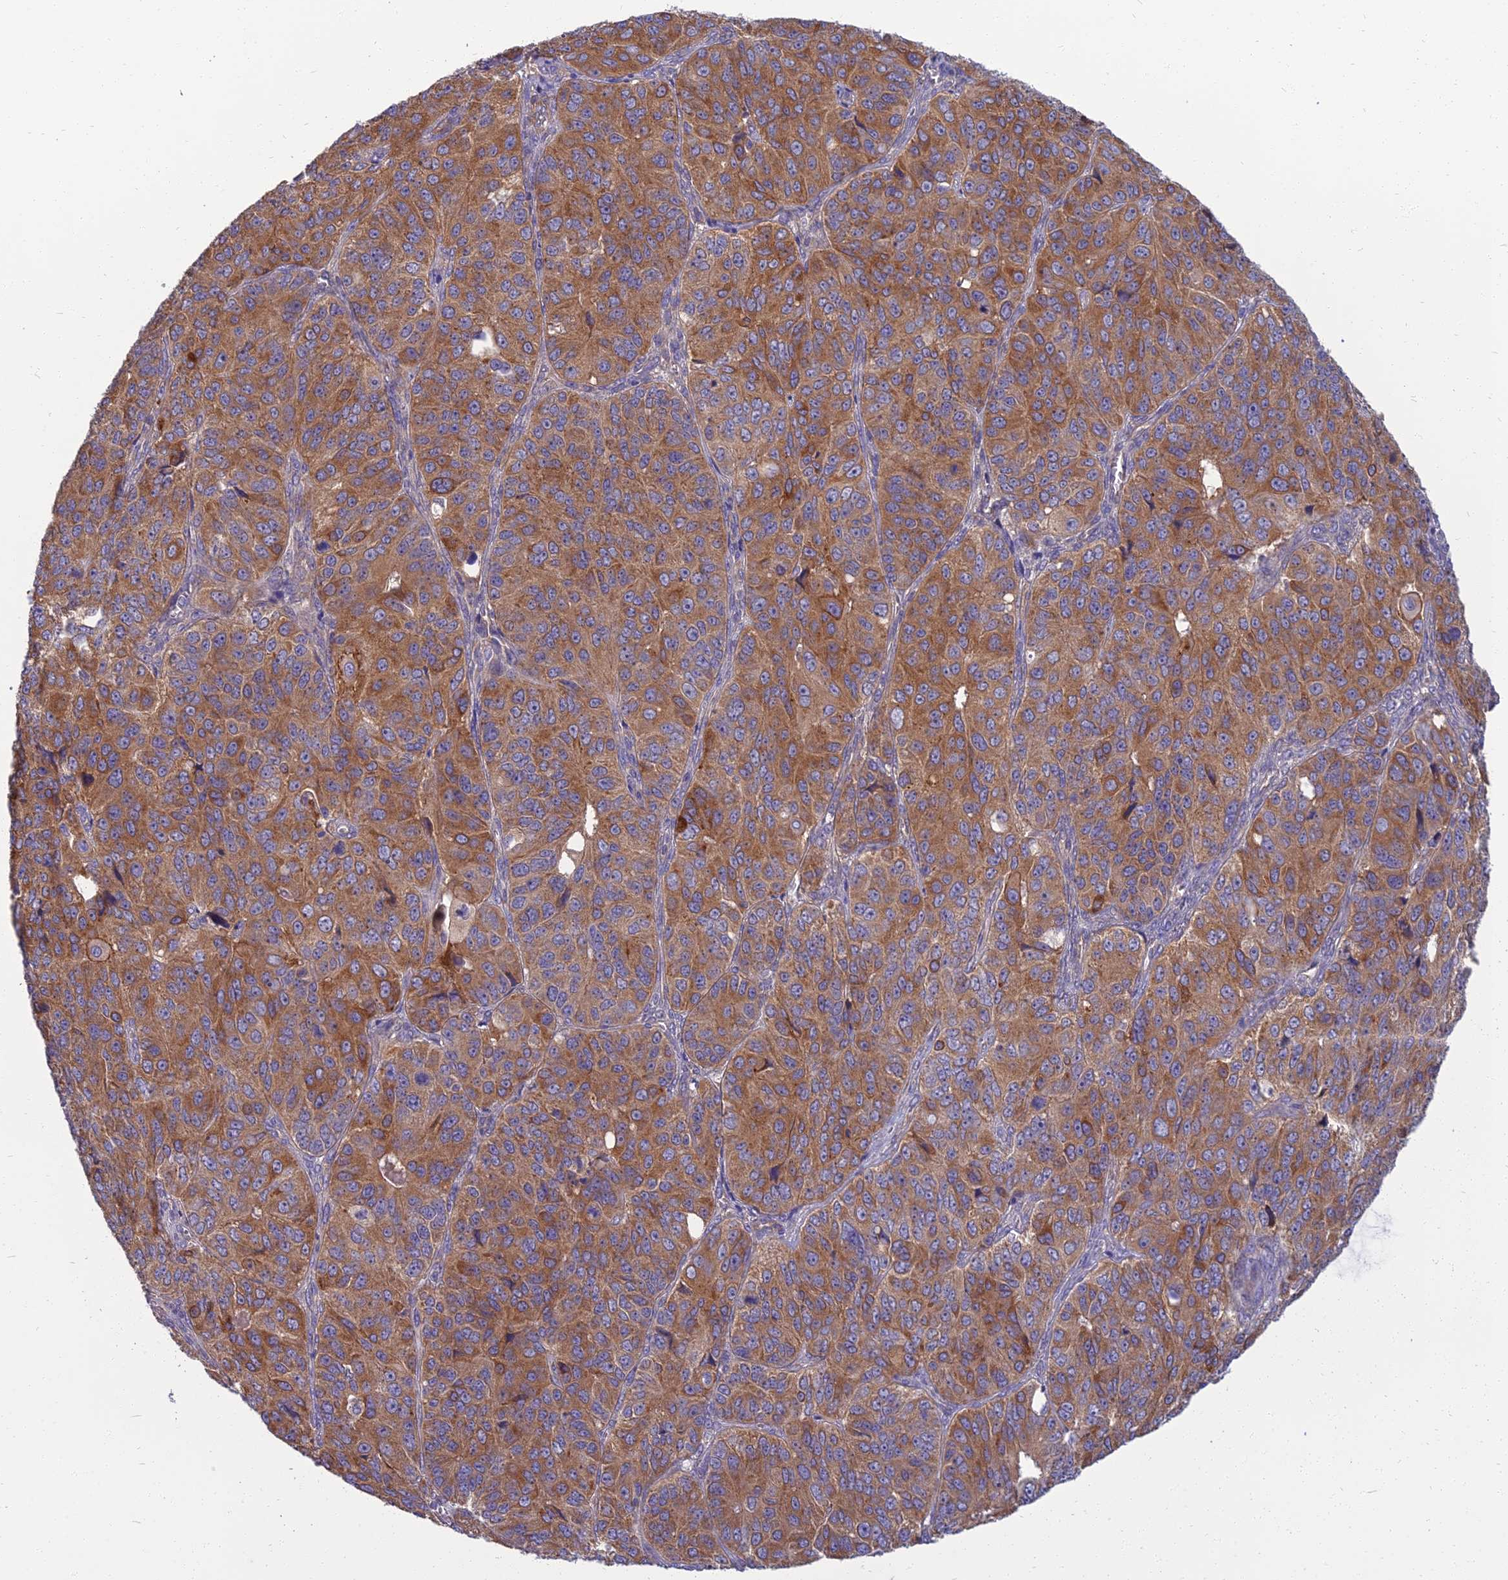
{"staining": {"intensity": "moderate", "quantity": ">75%", "location": "cytoplasmic/membranous"}, "tissue": "ovarian cancer", "cell_type": "Tumor cells", "image_type": "cancer", "snomed": [{"axis": "morphology", "description": "Carcinoma, endometroid"}, {"axis": "topography", "description": "Ovary"}], "caption": "Ovarian cancer stained with a brown dye shows moderate cytoplasmic/membranous positive positivity in approximately >75% of tumor cells.", "gene": "WDR24", "patient": {"sex": "female", "age": 51}}